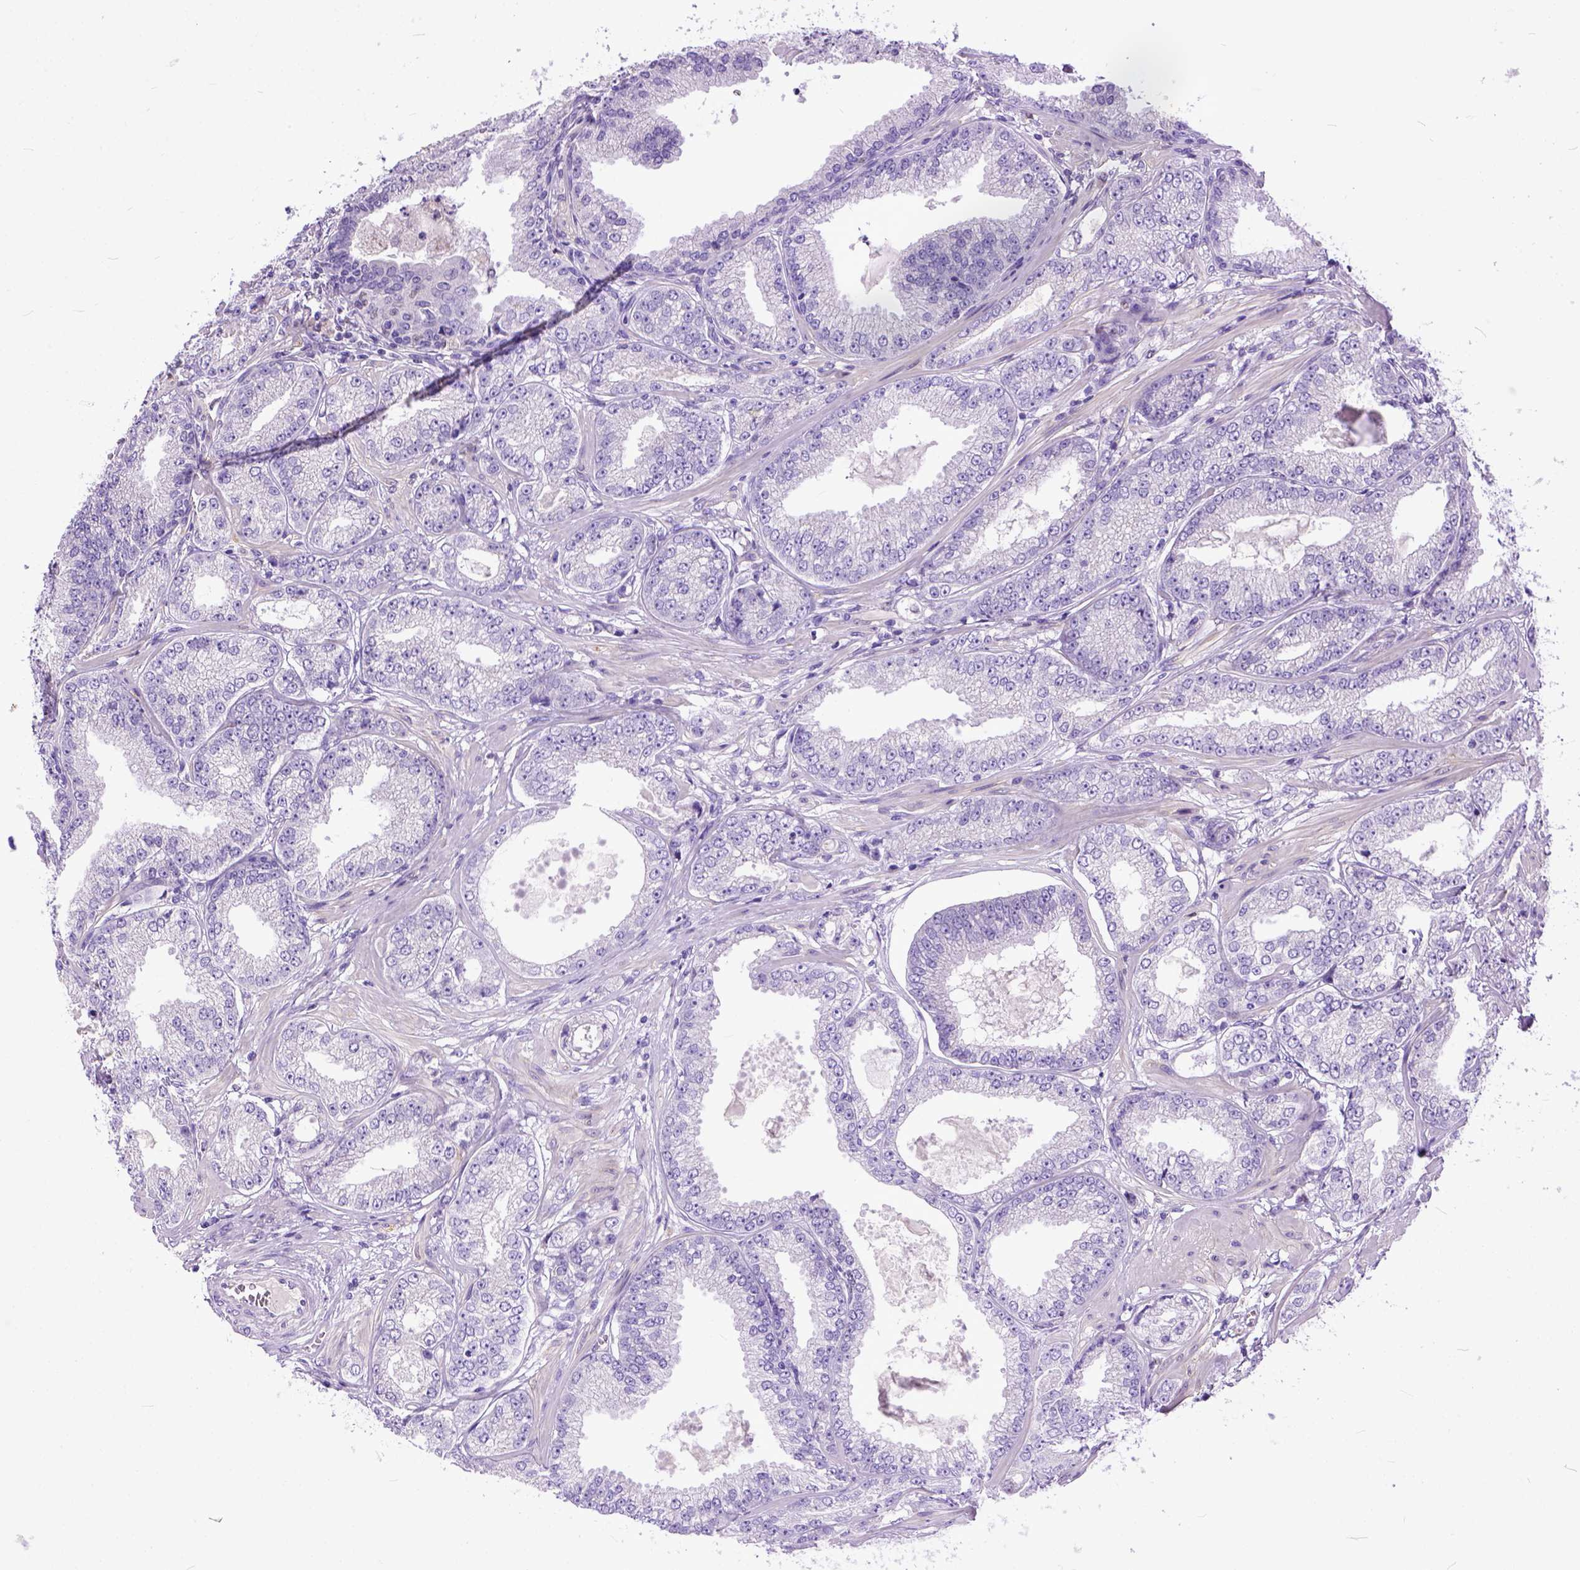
{"staining": {"intensity": "negative", "quantity": "none", "location": "none"}, "tissue": "prostate cancer", "cell_type": "Tumor cells", "image_type": "cancer", "snomed": [{"axis": "morphology", "description": "Adenocarcinoma, NOS"}, {"axis": "topography", "description": "Prostate"}], "caption": "IHC of prostate cancer (adenocarcinoma) displays no staining in tumor cells.", "gene": "CRB1", "patient": {"sex": "male", "age": 64}}